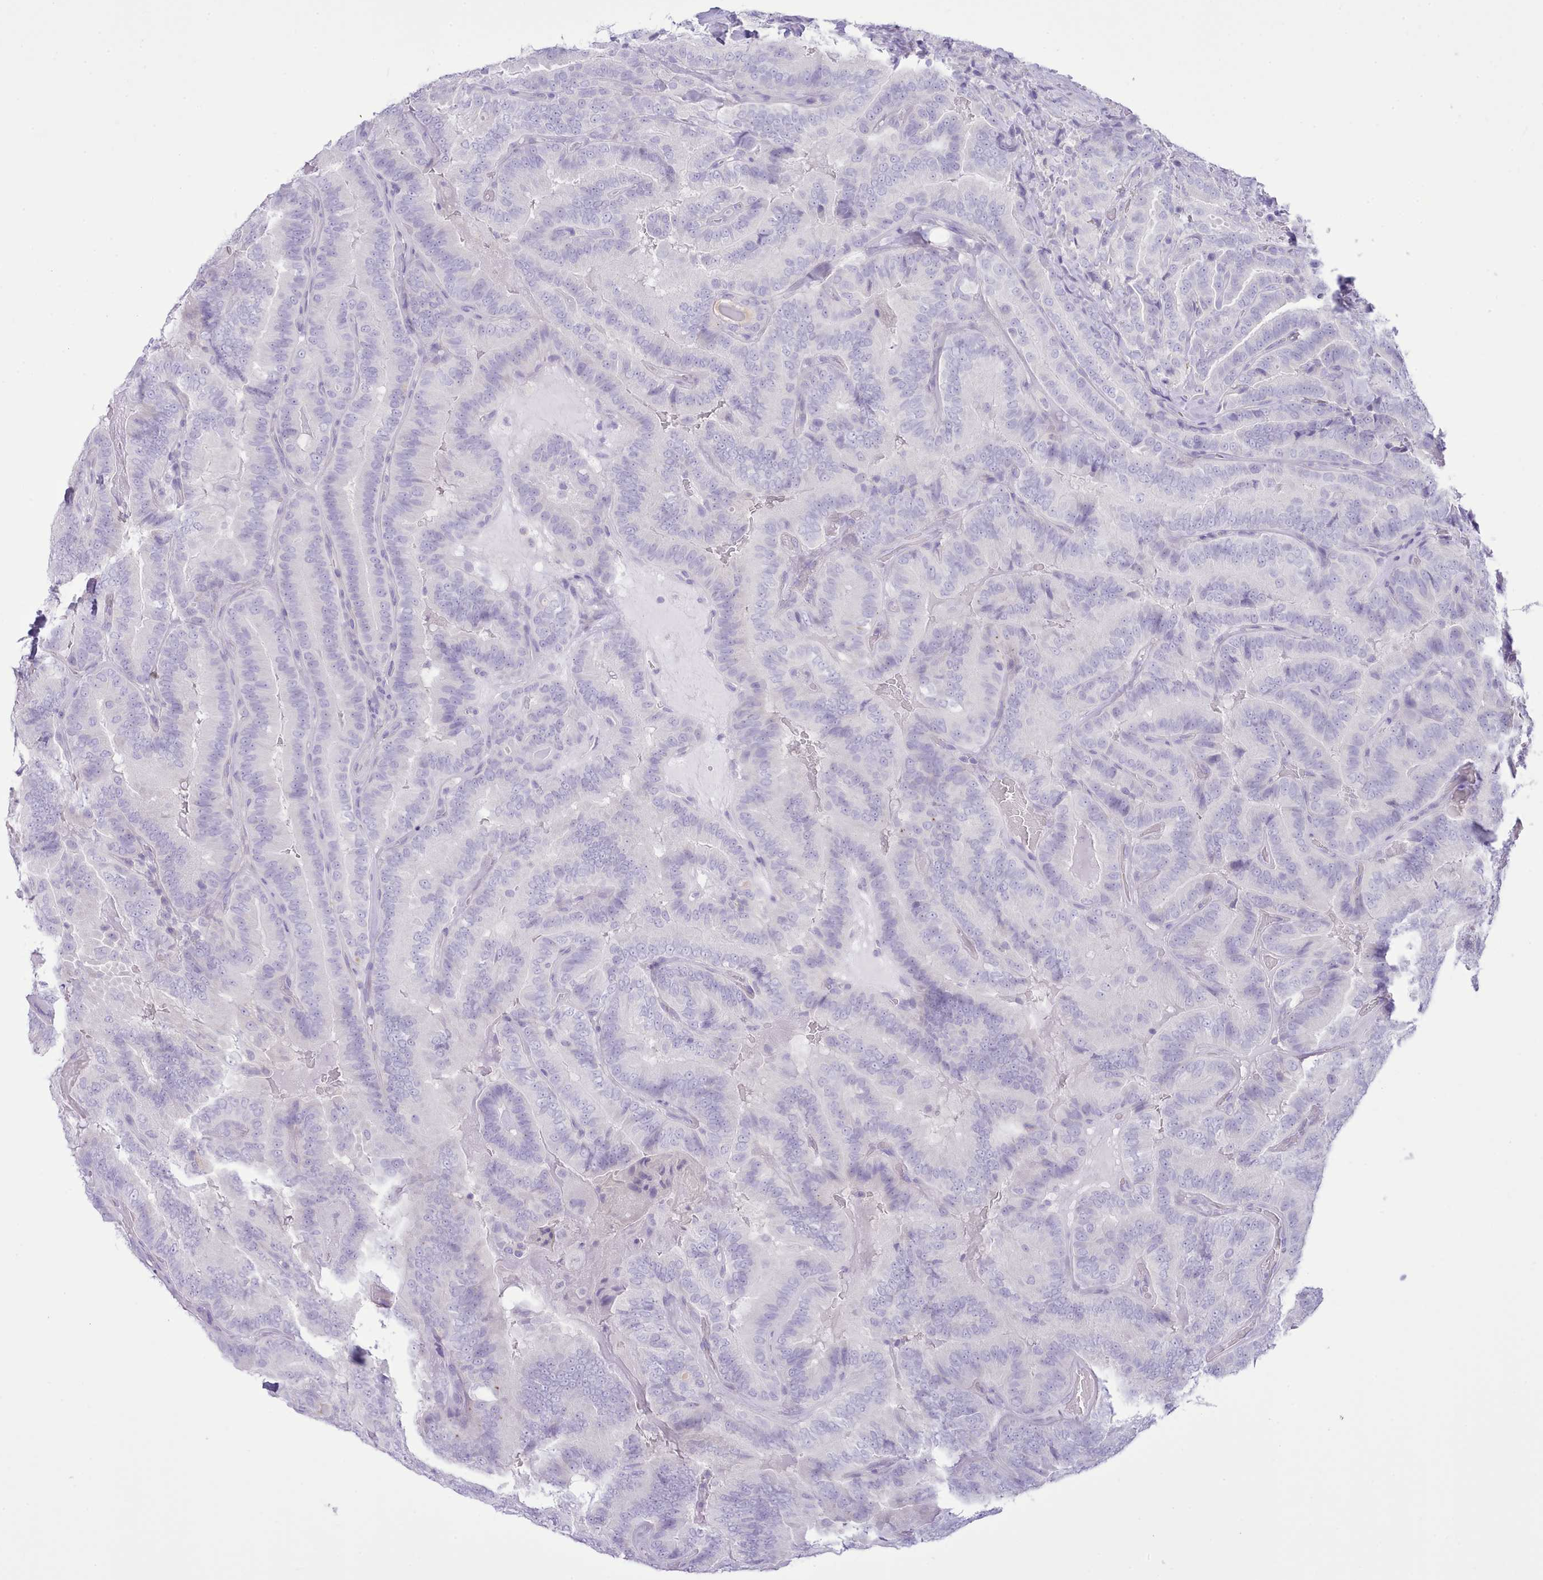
{"staining": {"intensity": "negative", "quantity": "none", "location": "none"}, "tissue": "thyroid cancer", "cell_type": "Tumor cells", "image_type": "cancer", "snomed": [{"axis": "morphology", "description": "Papillary adenocarcinoma, NOS"}, {"axis": "topography", "description": "Thyroid gland"}], "caption": "There is no significant positivity in tumor cells of papillary adenocarcinoma (thyroid). (DAB immunohistochemistry (IHC) with hematoxylin counter stain).", "gene": "MDFI", "patient": {"sex": "male", "age": 61}}